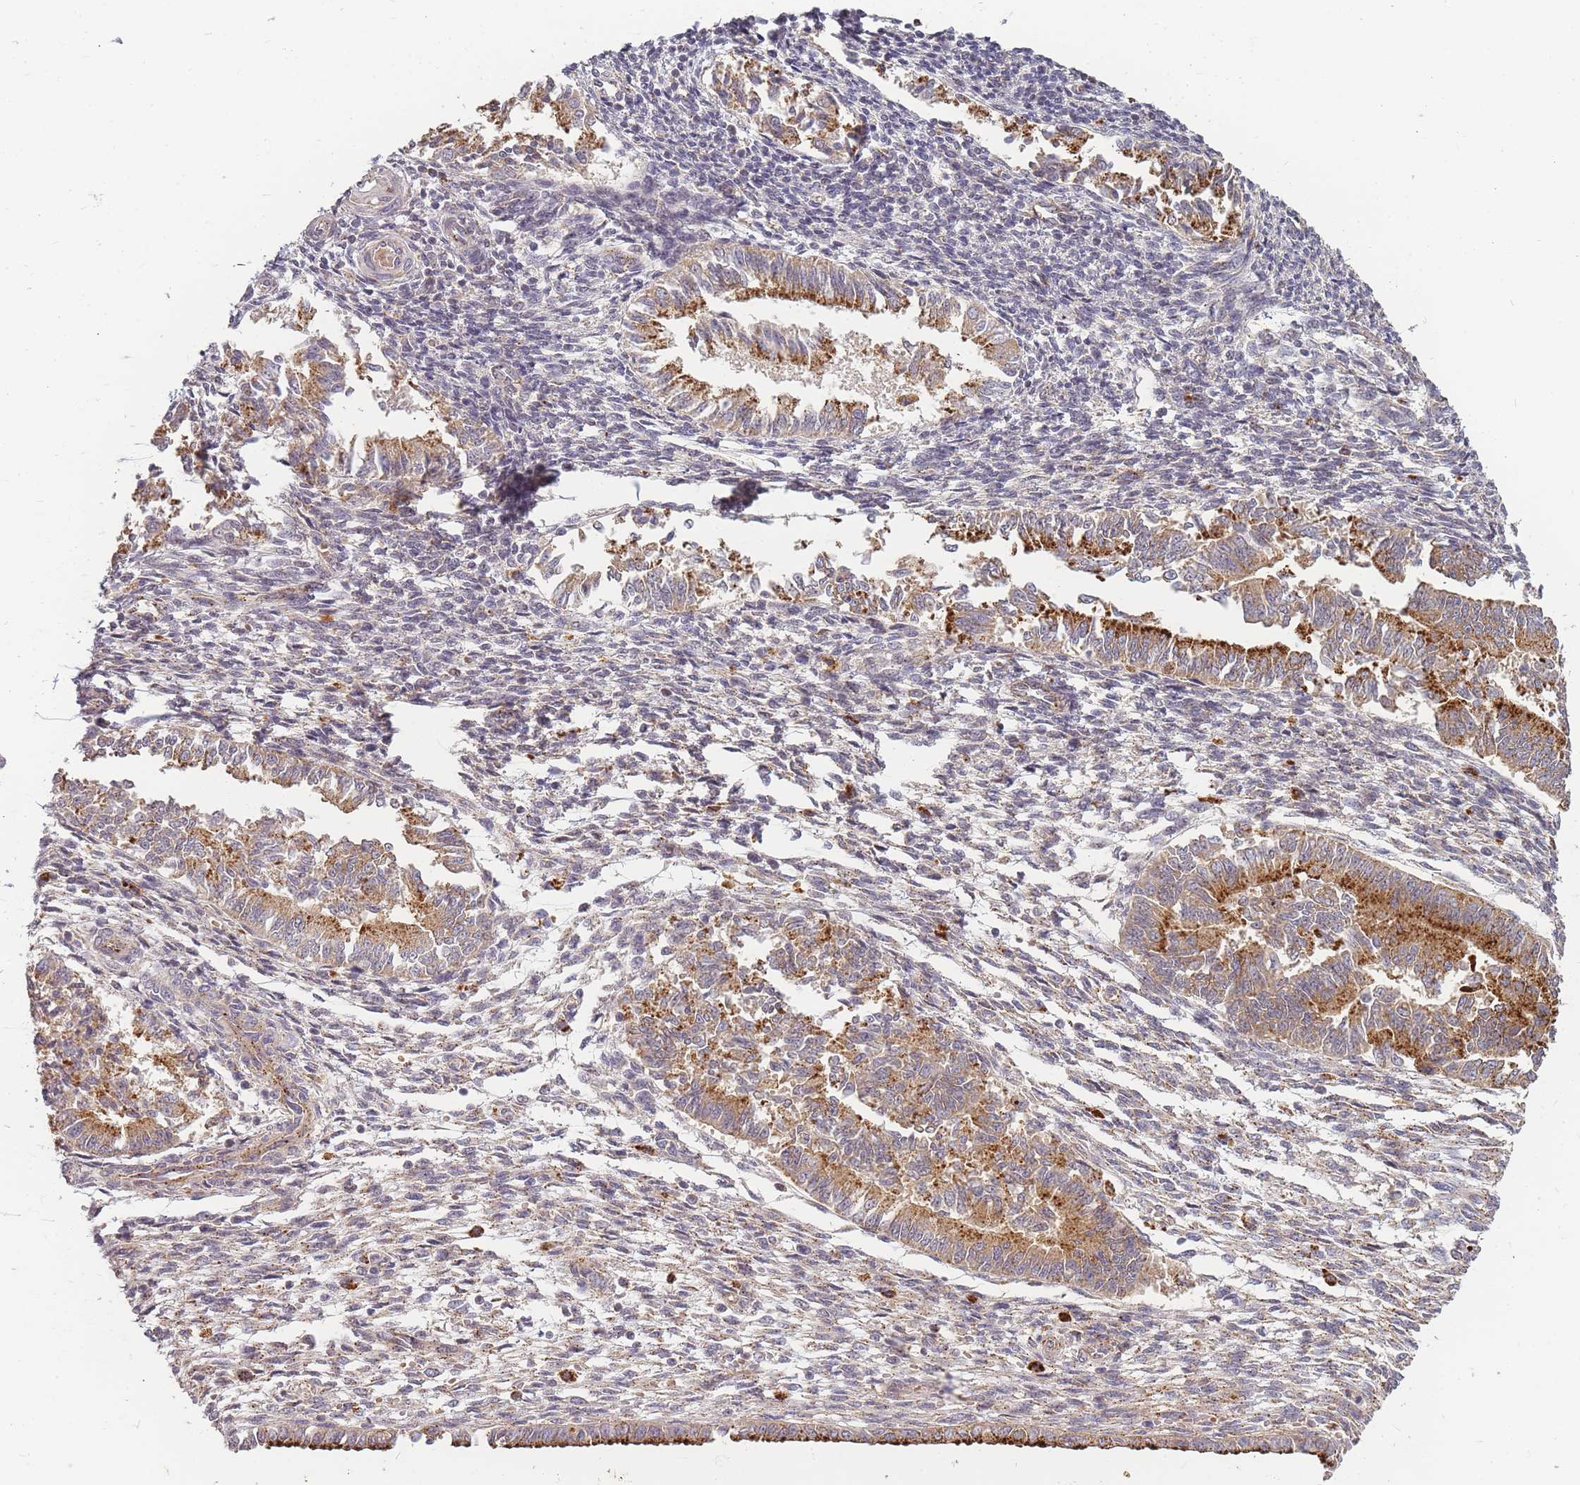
{"staining": {"intensity": "weak", "quantity": "<25%", "location": "cytoplasmic/membranous"}, "tissue": "endometrium", "cell_type": "Cells in endometrial stroma", "image_type": "normal", "snomed": [{"axis": "morphology", "description": "Normal tissue, NOS"}, {"axis": "topography", "description": "Uterus"}, {"axis": "topography", "description": "Endometrium"}], "caption": "This is a histopathology image of immunohistochemistry (IHC) staining of unremarkable endometrium, which shows no staining in cells in endometrial stroma.", "gene": "ATG5", "patient": {"sex": "female", "age": 48}}